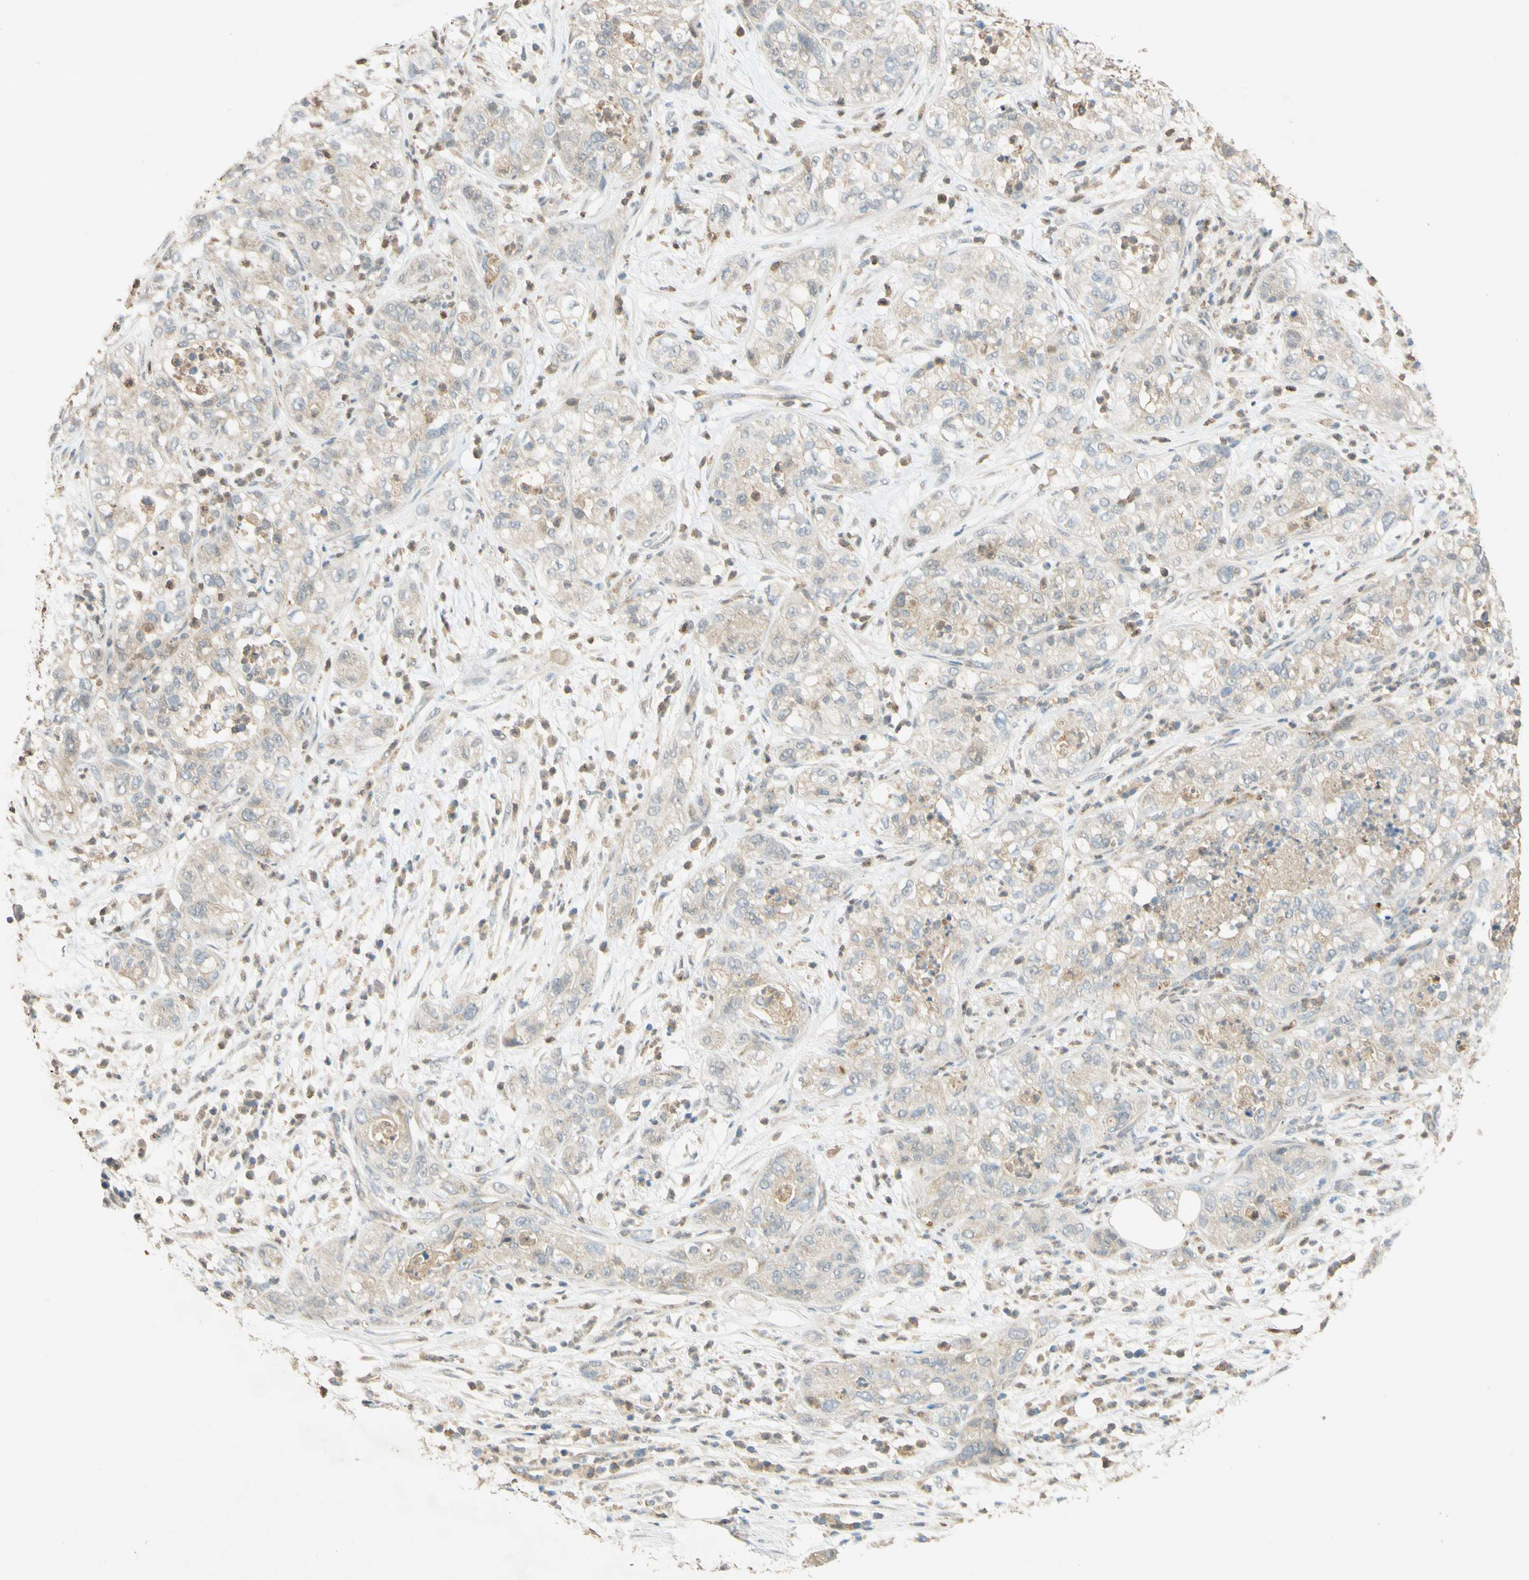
{"staining": {"intensity": "weak", "quantity": "25%-75%", "location": "cytoplasmic/membranous"}, "tissue": "pancreatic cancer", "cell_type": "Tumor cells", "image_type": "cancer", "snomed": [{"axis": "morphology", "description": "Adenocarcinoma, NOS"}, {"axis": "topography", "description": "Pancreas"}], "caption": "A brown stain highlights weak cytoplasmic/membranous staining of a protein in human pancreatic cancer (adenocarcinoma) tumor cells. (Brightfield microscopy of DAB IHC at high magnification).", "gene": "GATA1", "patient": {"sex": "female", "age": 78}}